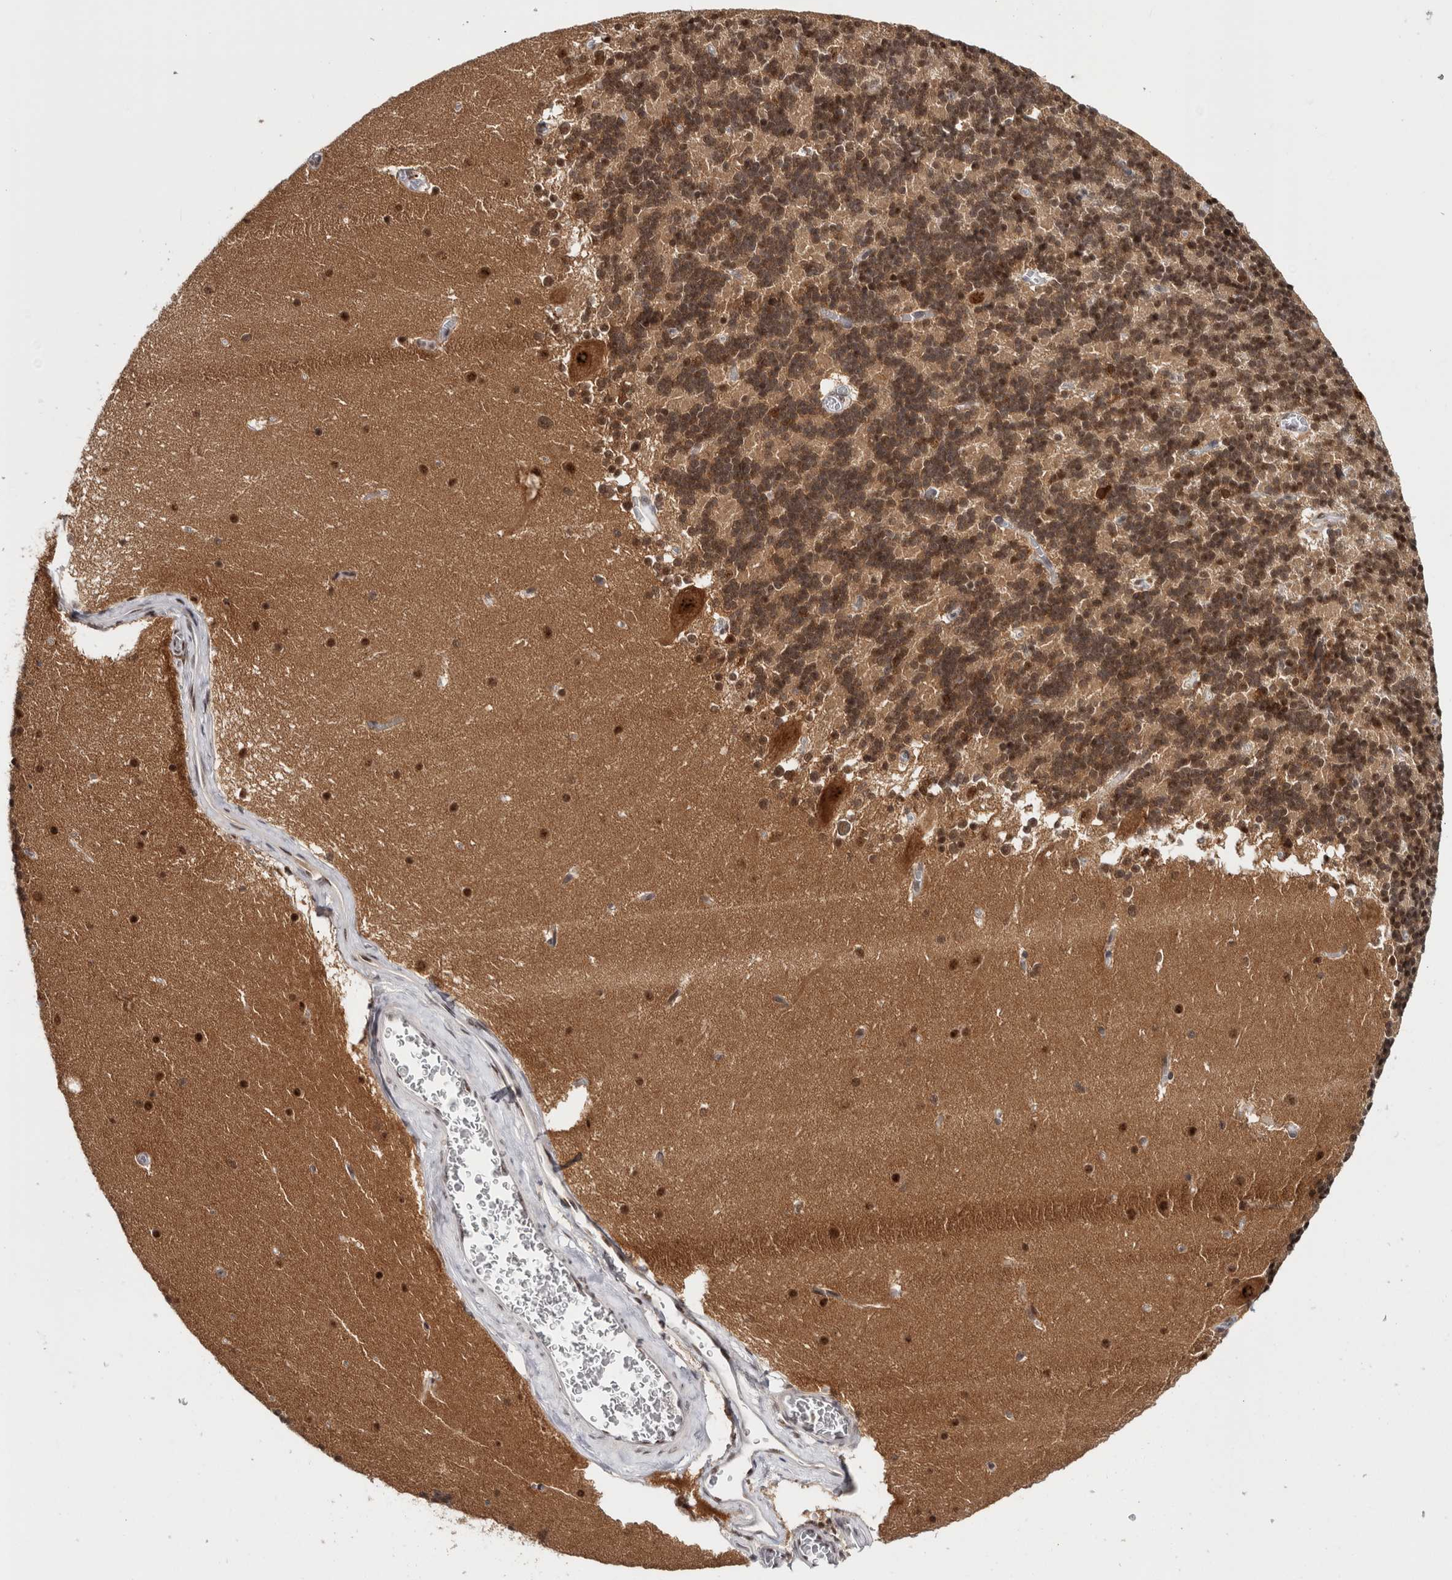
{"staining": {"intensity": "moderate", "quantity": ">75%", "location": "nuclear"}, "tissue": "cerebellum", "cell_type": "Cells in granular layer", "image_type": "normal", "snomed": [{"axis": "morphology", "description": "Normal tissue, NOS"}, {"axis": "topography", "description": "Cerebellum"}], "caption": "Normal cerebellum demonstrates moderate nuclear staining in about >75% of cells in granular layer, visualized by immunohistochemistry. The staining is performed using DAB brown chromogen to label protein expression. The nuclei are counter-stained blue using hematoxylin.", "gene": "MKNK1", "patient": {"sex": "female", "age": 19}}